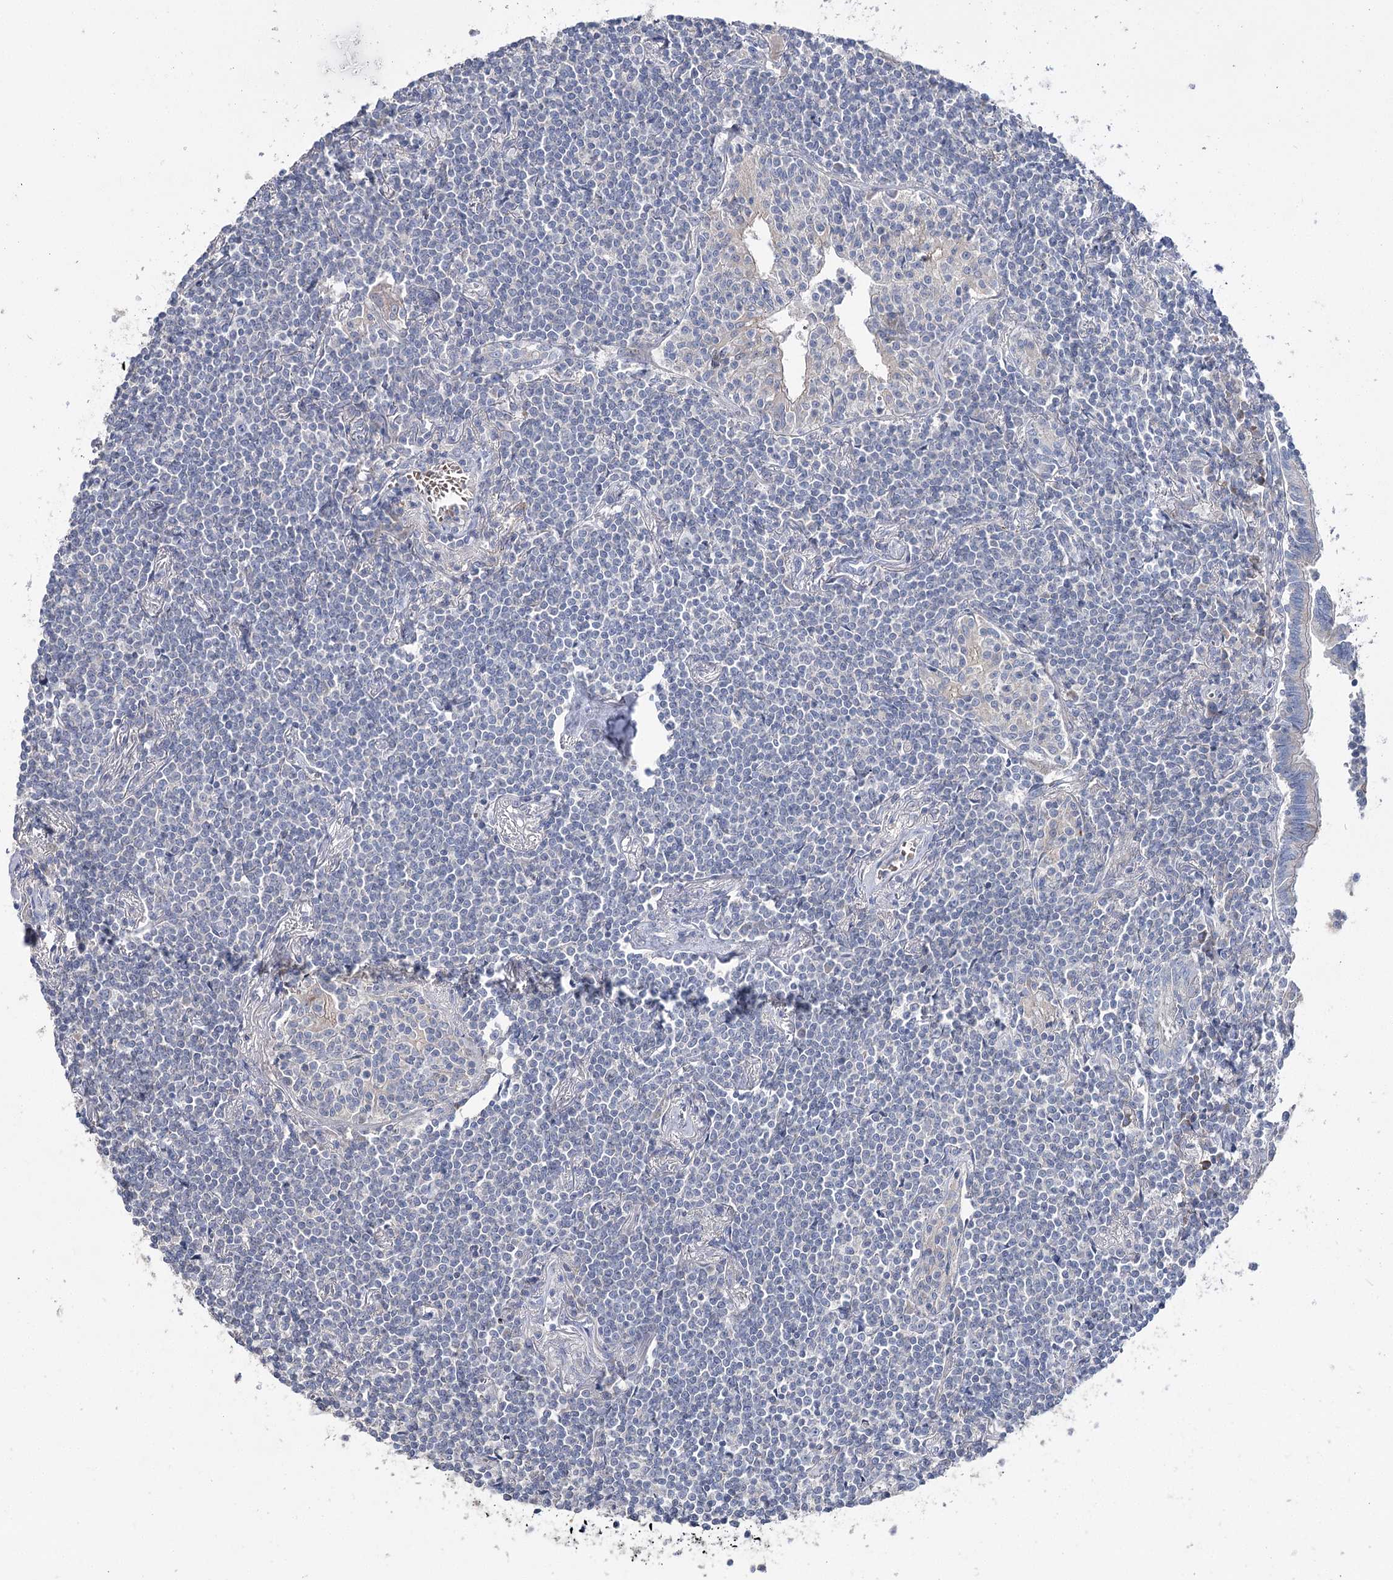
{"staining": {"intensity": "negative", "quantity": "none", "location": "none"}, "tissue": "lymphoma", "cell_type": "Tumor cells", "image_type": "cancer", "snomed": [{"axis": "morphology", "description": "Malignant lymphoma, non-Hodgkin's type, Low grade"}, {"axis": "topography", "description": "Lung"}], "caption": "IHC of lymphoma displays no staining in tumor cells.", "gene": "NRAP", "patient": {"sex": "female", "age": 71}}